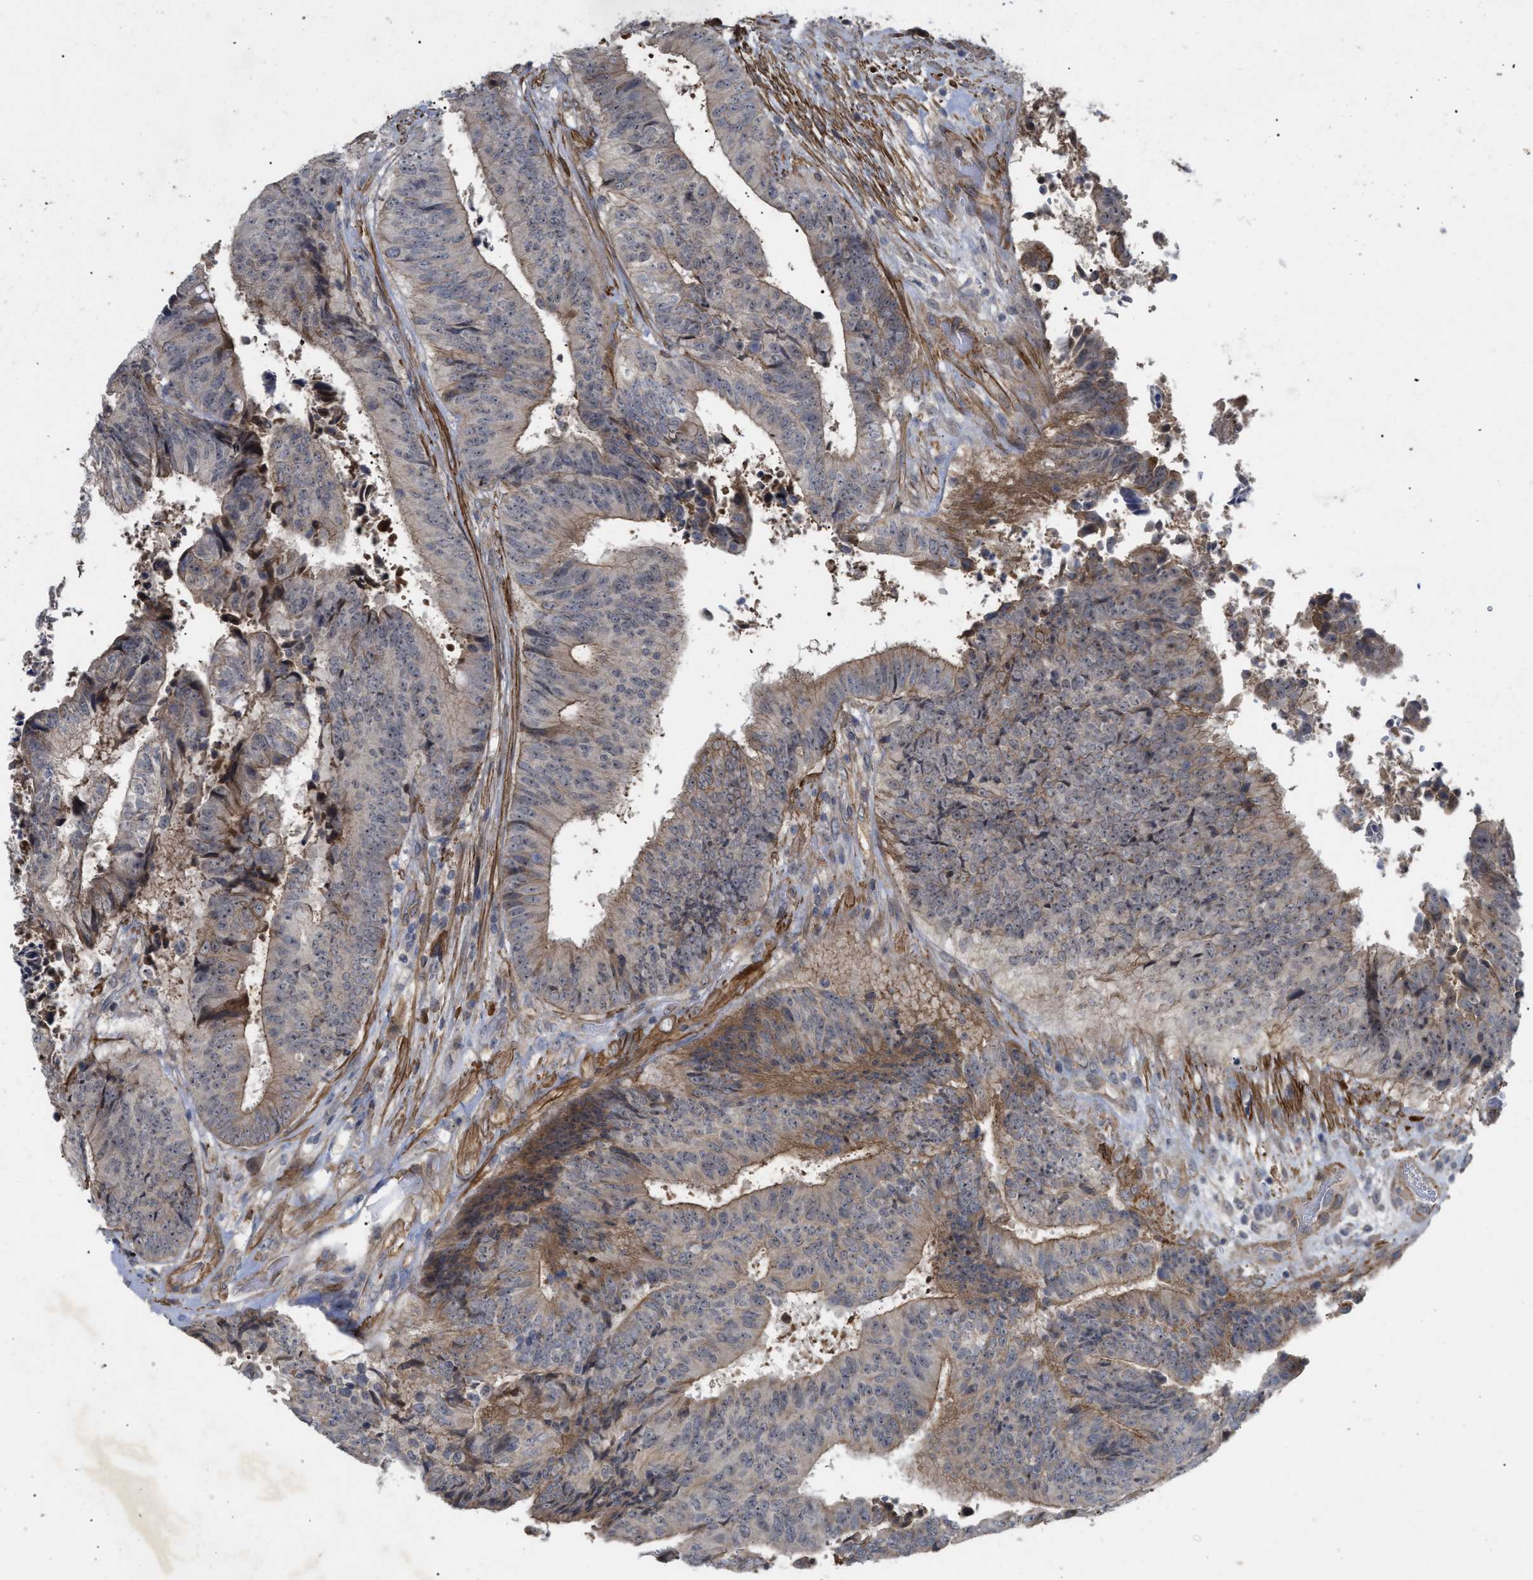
{"staining": {"intensity": "weak", "quantity": ">75%", "location": "cytoplasmic/membranous"}, "tissue": "colorectal cancer", "cell_type": "Tumor cells", "image_type": "cancer", "snomed": [{"axis": "morphology", "description": "Adenocarcinoma, NOS"}, {"axis": "topography", "description": "Rectum"}], "caption": "IHC staining of colorectal cancer, which shows low levels of weak cytoplasmic/membranous expression in approximately >75% of tumor cells indicating weak cytoplasmic/membranous protein staining. The staining was performed using DAB (brown) for protein detection and nuclei were counterstained in hematoxylin (blue).", "gene": "ST6GALNAC6", "patient": {"sex": "male", "age": 72}}